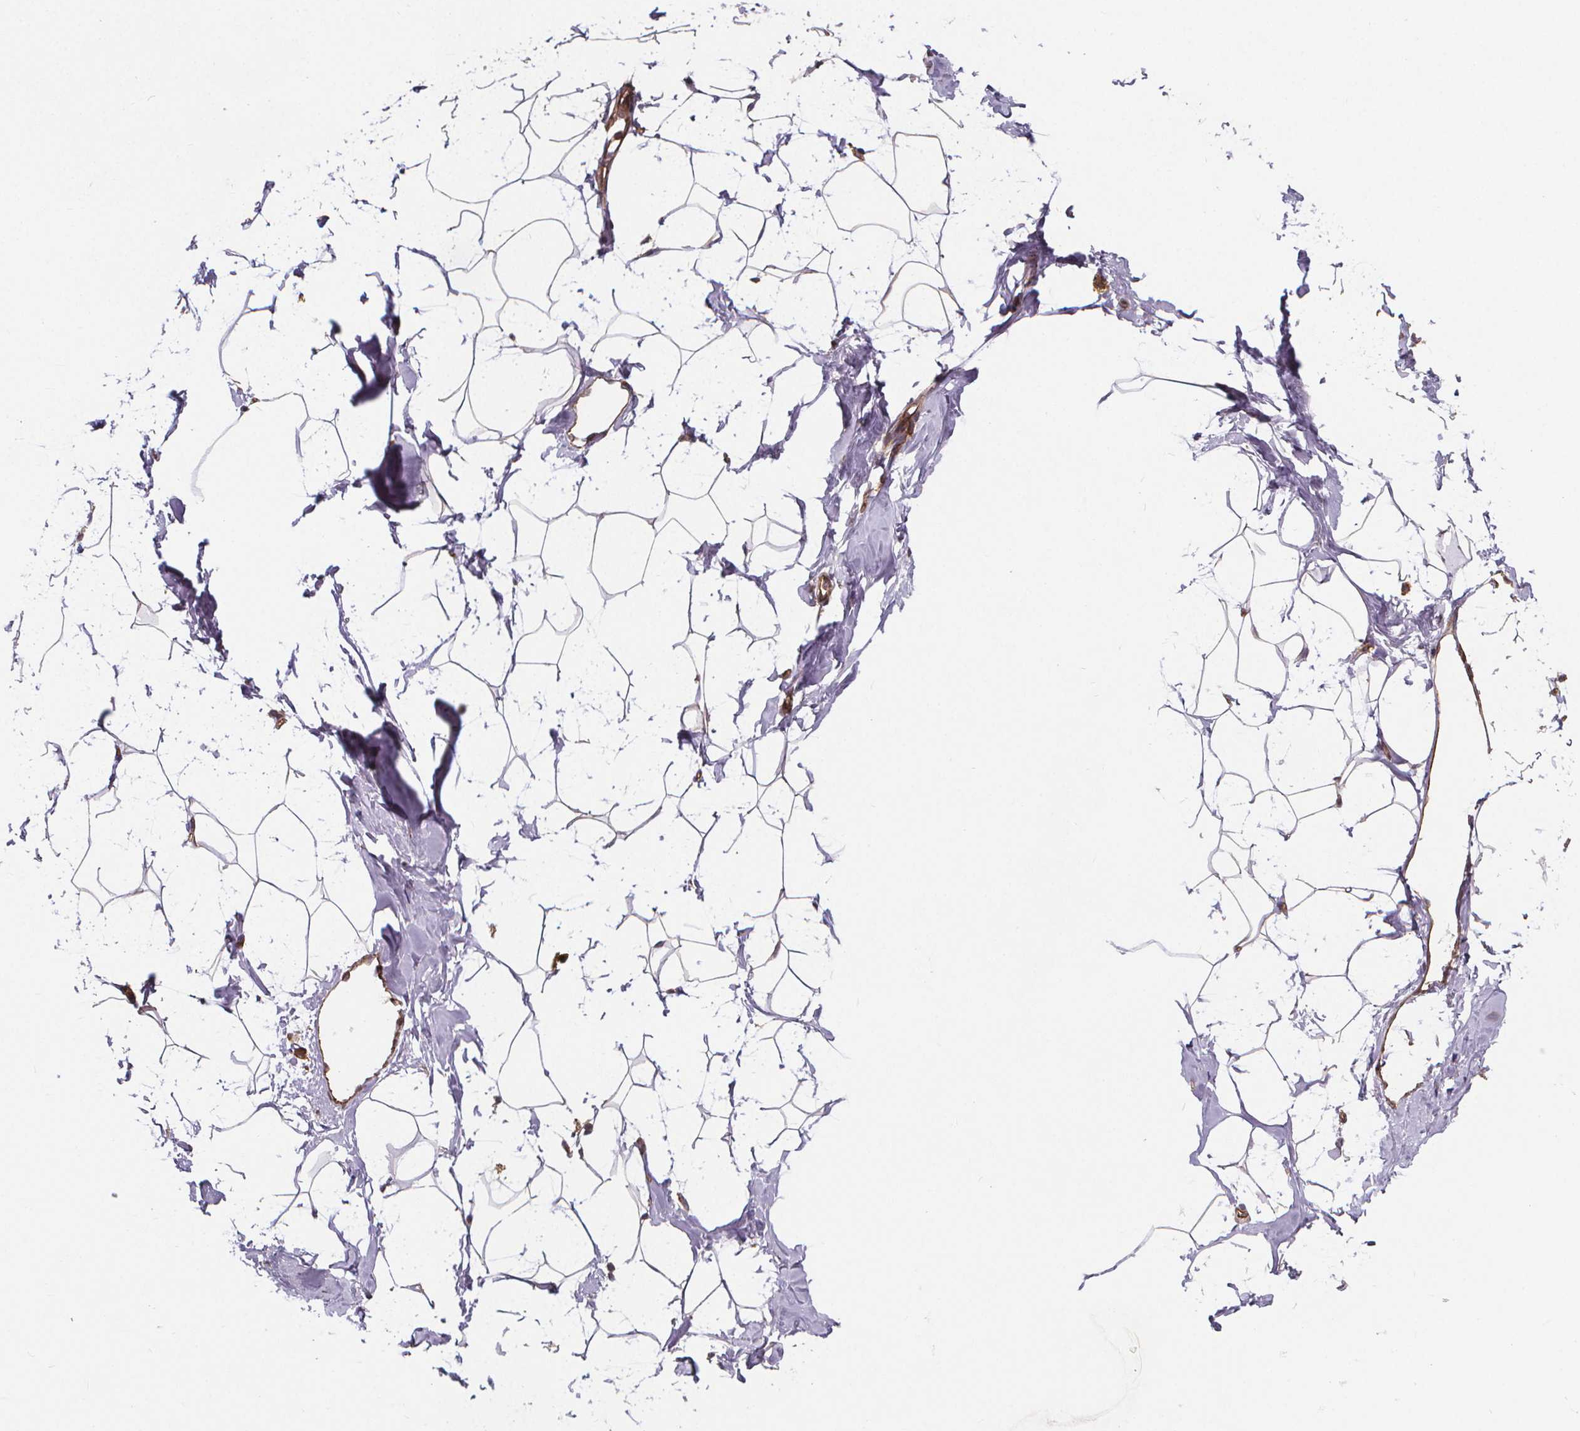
{"staining": {"intensity": "moderate", "quantity": "25%-75%", "location": "cytoplasmic/membranous"}, "tissue": "breast", "cell_type": "Adipocytes", "image_type": "normal", "snomed": [{"axis": "morphology", "description": "Normal tissue, NOS"}, {"axis": "topography", "description": "Breast"}], "caption": "Protein staining of normal breast displays moderate cytoplasmic/membranous expression in approximately 25%-75% of adipocytes.", "gene": "CLINT1", "patient": {"sex": "female", "age": 32}}